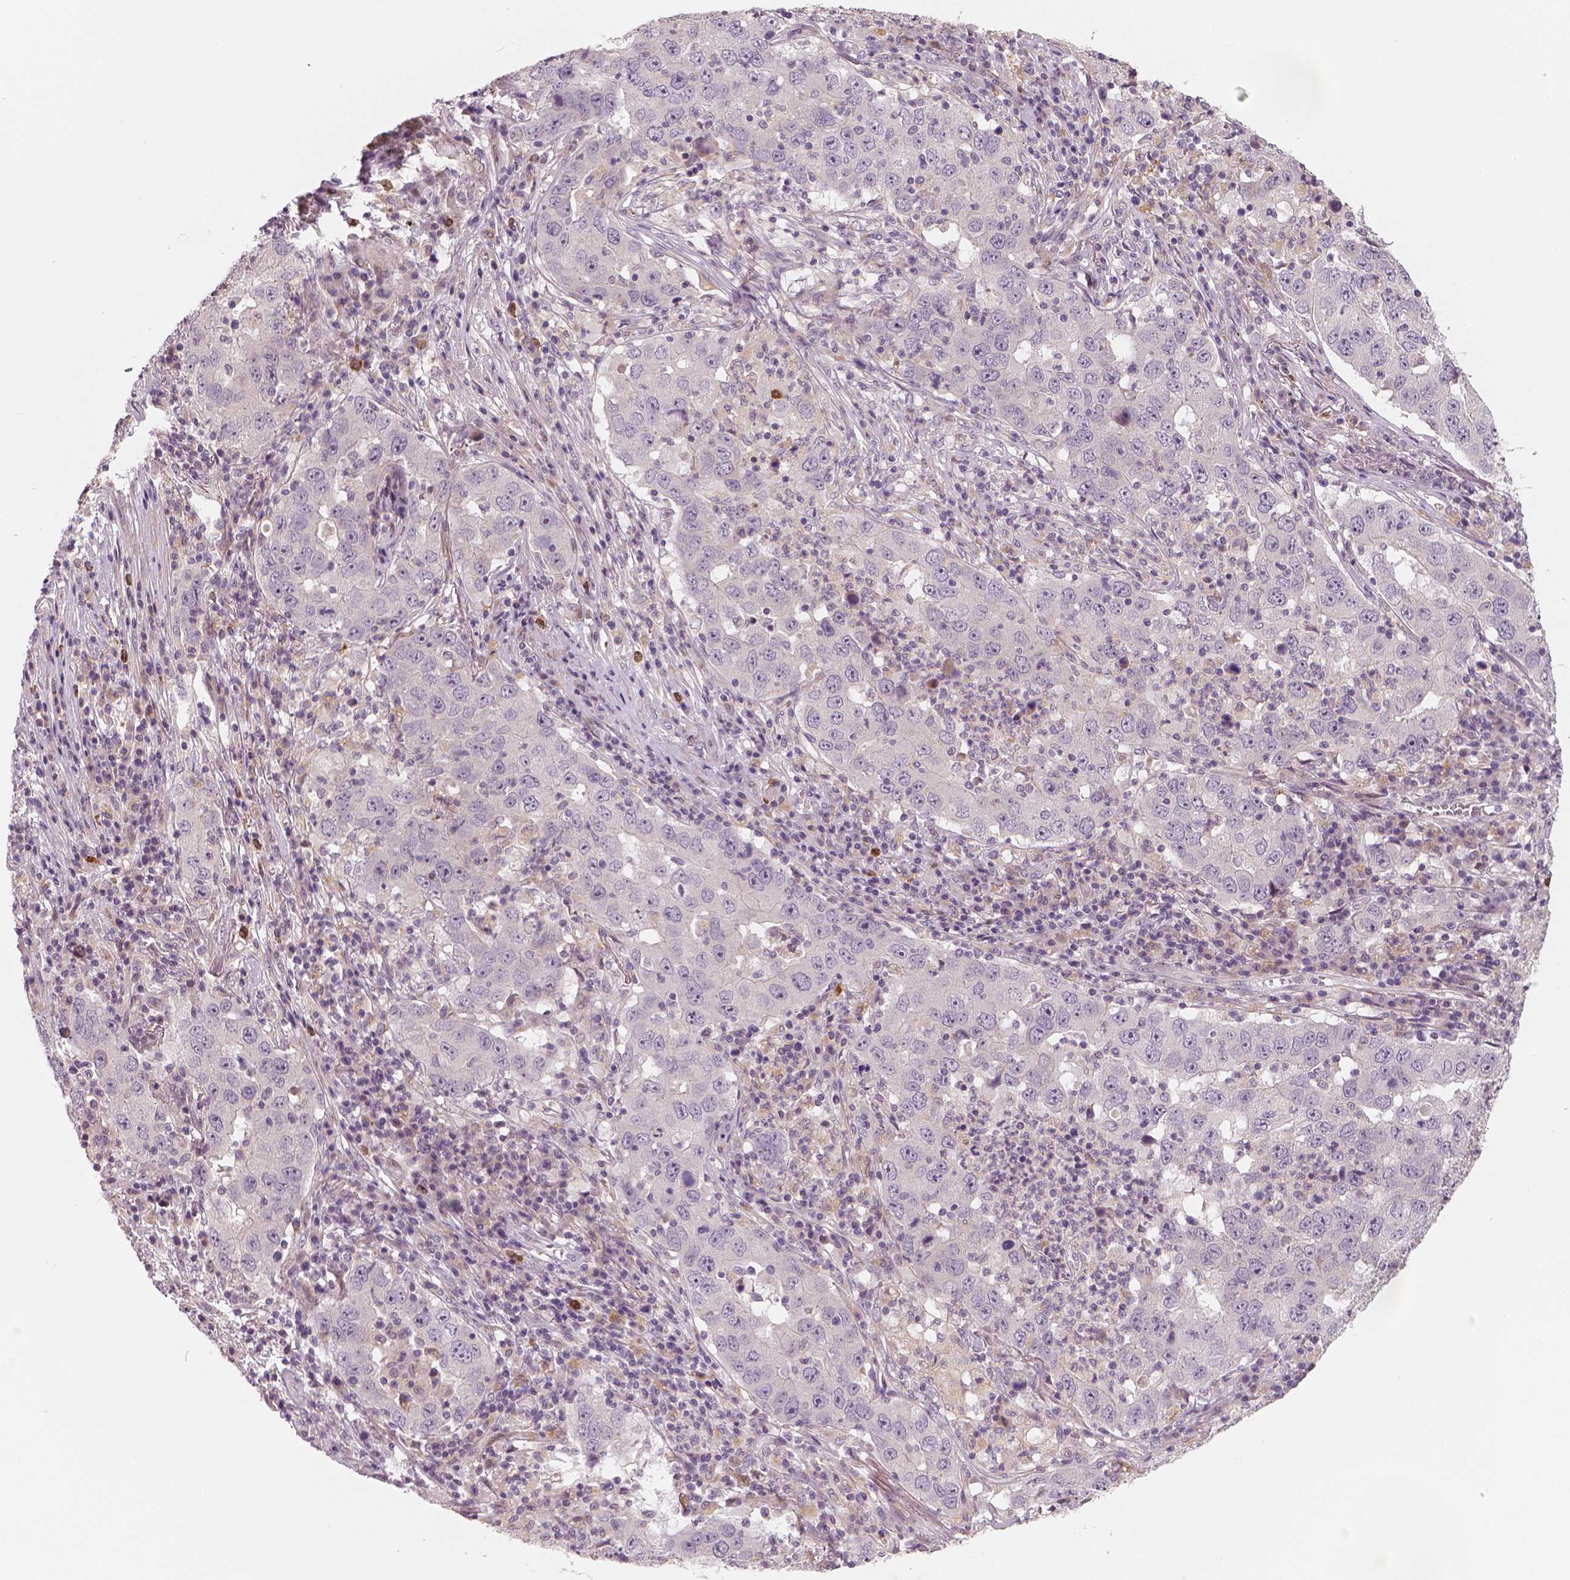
{"staining": {"intensity": "negative", "quantity": "none", "location": "none"}, "tissue": "lung cancer", "cell_type": "Tumor cells", "image_type": "cancer", "snomed": [{"axis": "morphology", "description": "Adenocarcinoma, NOS"}, {"axis": "topography", "description": "Lung"}], "caption": "Tumor cells show no significant staining in lung cancer (adenocarcinoma).", "gene": "RNASE7", "patient": {"sex": "male", "age": 73}}